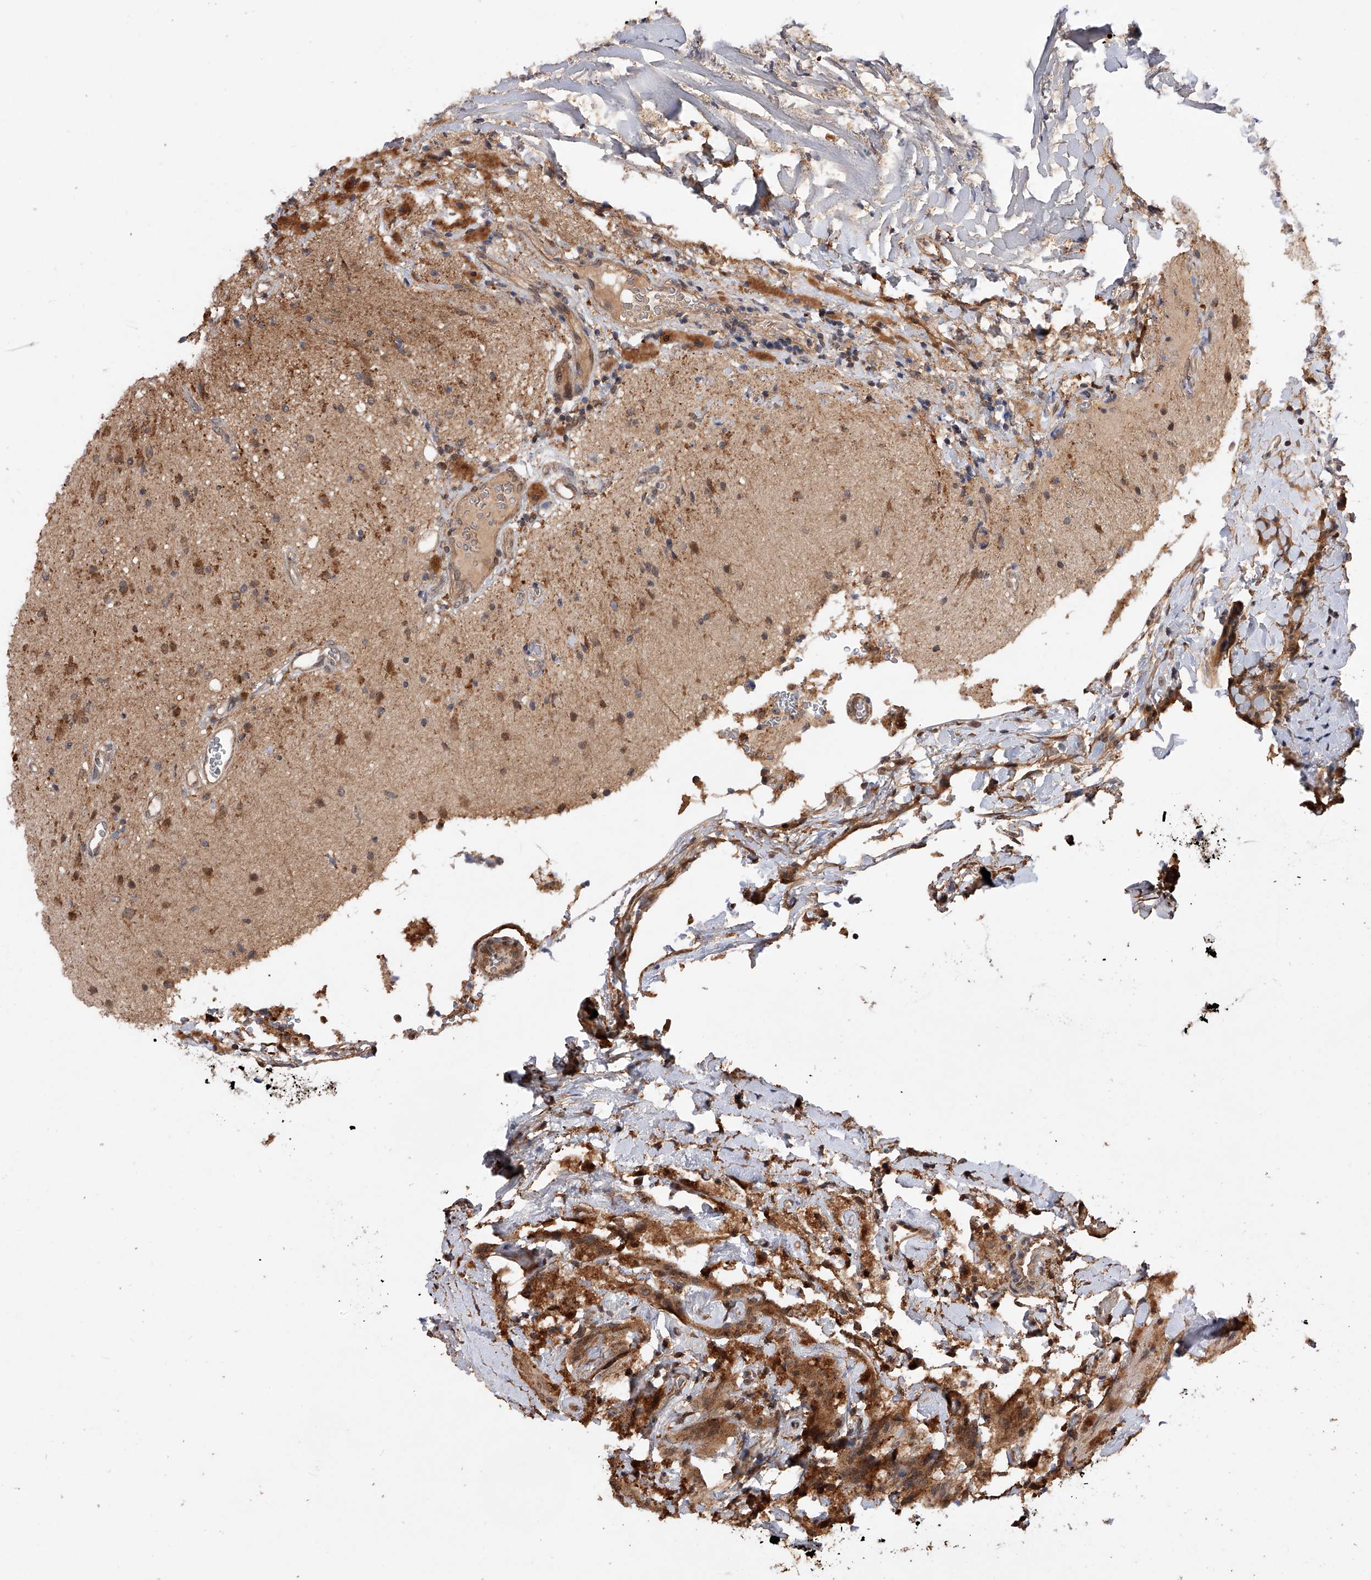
{"staining": {"intensity": "moderate", "quantity": ">75%", "location": "cytoplasmic/membranous"}, "tissue": "glioma", "cell_type": "Tumor cells", "image_type": "cancer", "snomed": [{"axis": "morphology", "description": "Glioma, malignant, High grade"}, {"axis": "topography", "description": "Brain"}], "caption": "A brown stain highlights moderate cytoplasmic/membranous positivity of a protein in glioma tumor cells.", "gene": "GMDS", "patient": {"sex": "male", "age": 34}}